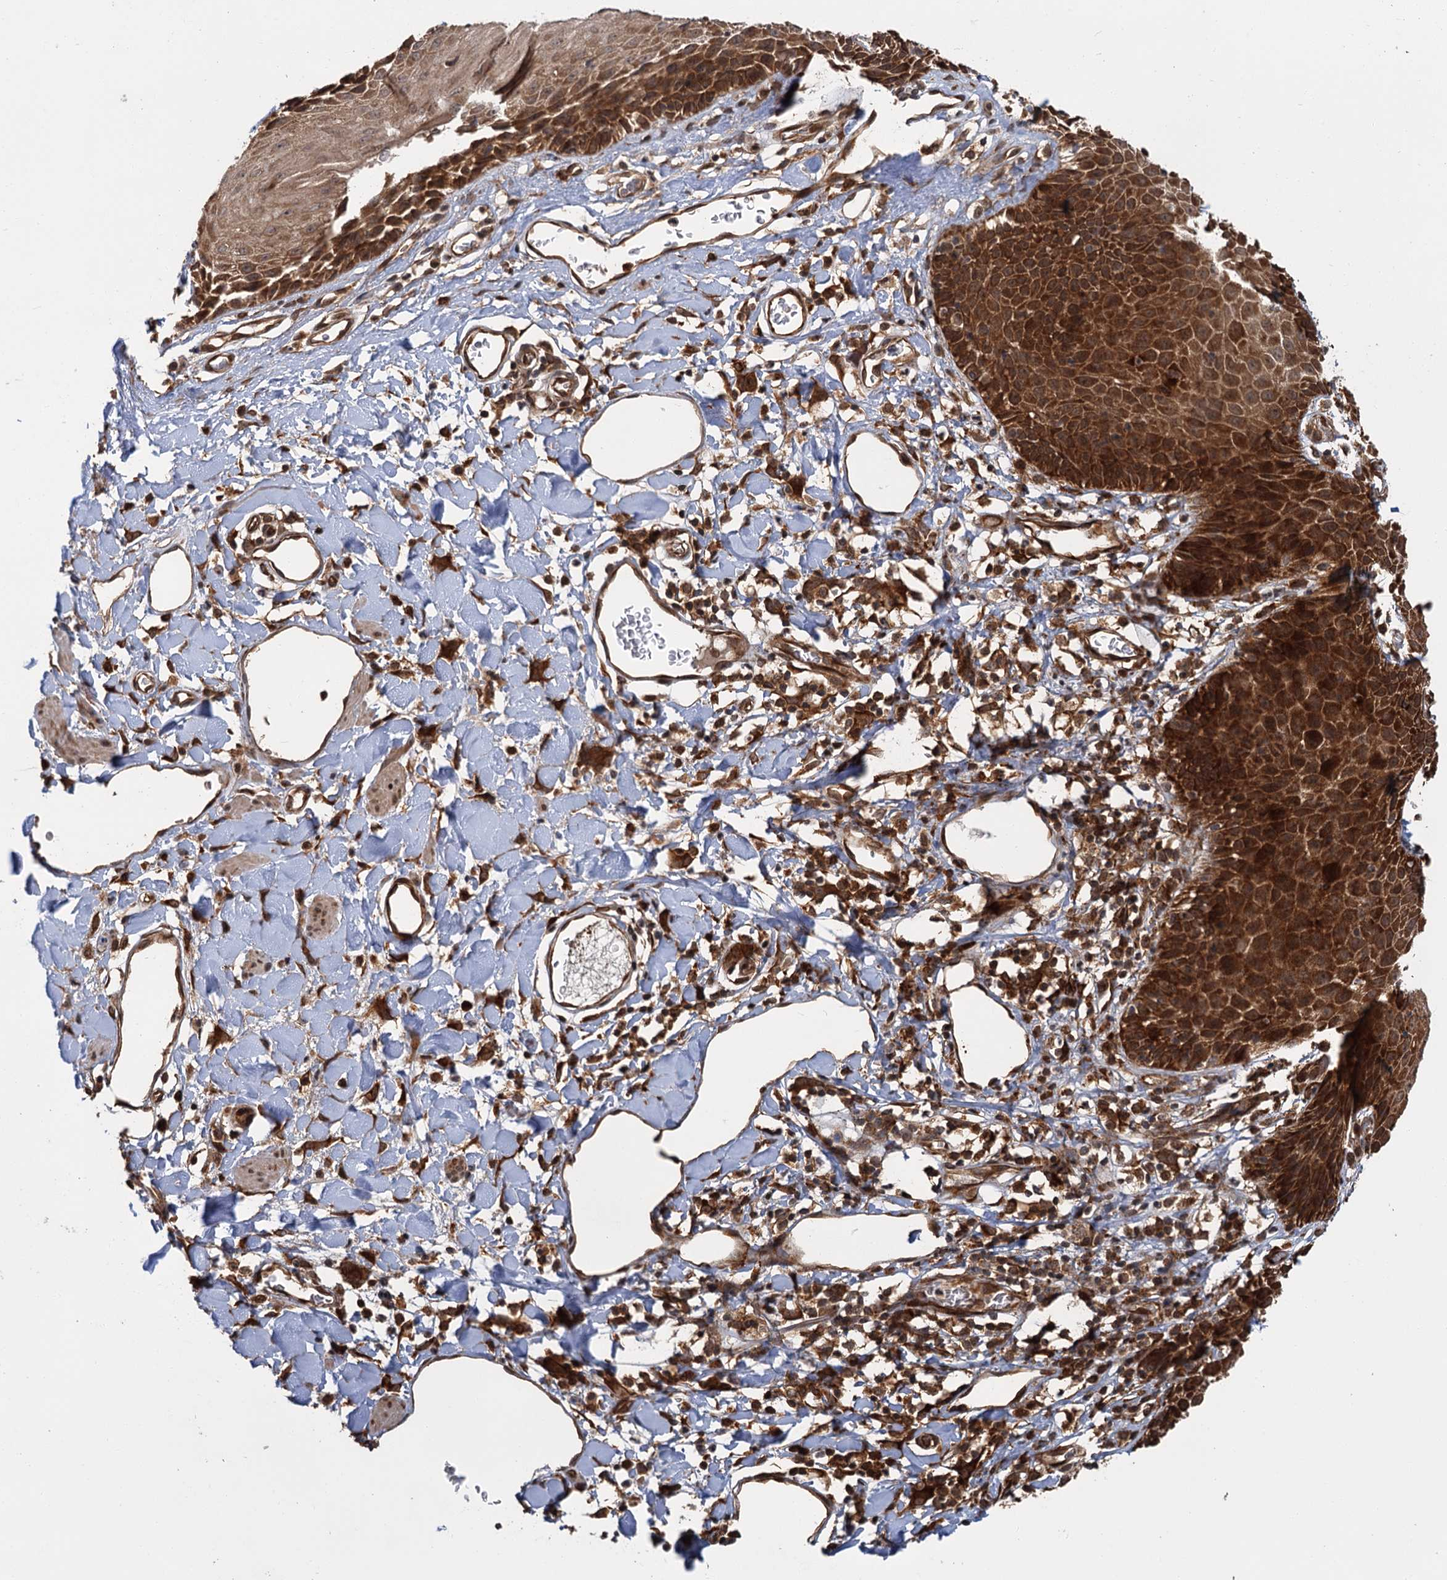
{"staining": {"intensity": "strong", "quantity": ">75%", "location": "cytoplasmic/membranous"}, "tissue": "skin", "cell_type": "Epidermal cells", "image_type": "normal", "snomed": [{"axis": "morphology", "description": "Normal tissue, NOS"}, {"axis": "topography", "description": "Vulva"}], "caption": "High-power microscopy captured an IHC photomicrograph of benign skin, revealing strong cytoplasmic/membranous expression in about >75% of epidermal cells.", "gene": "KANSL2", "patient": {"sex": "female", "age": 68}}